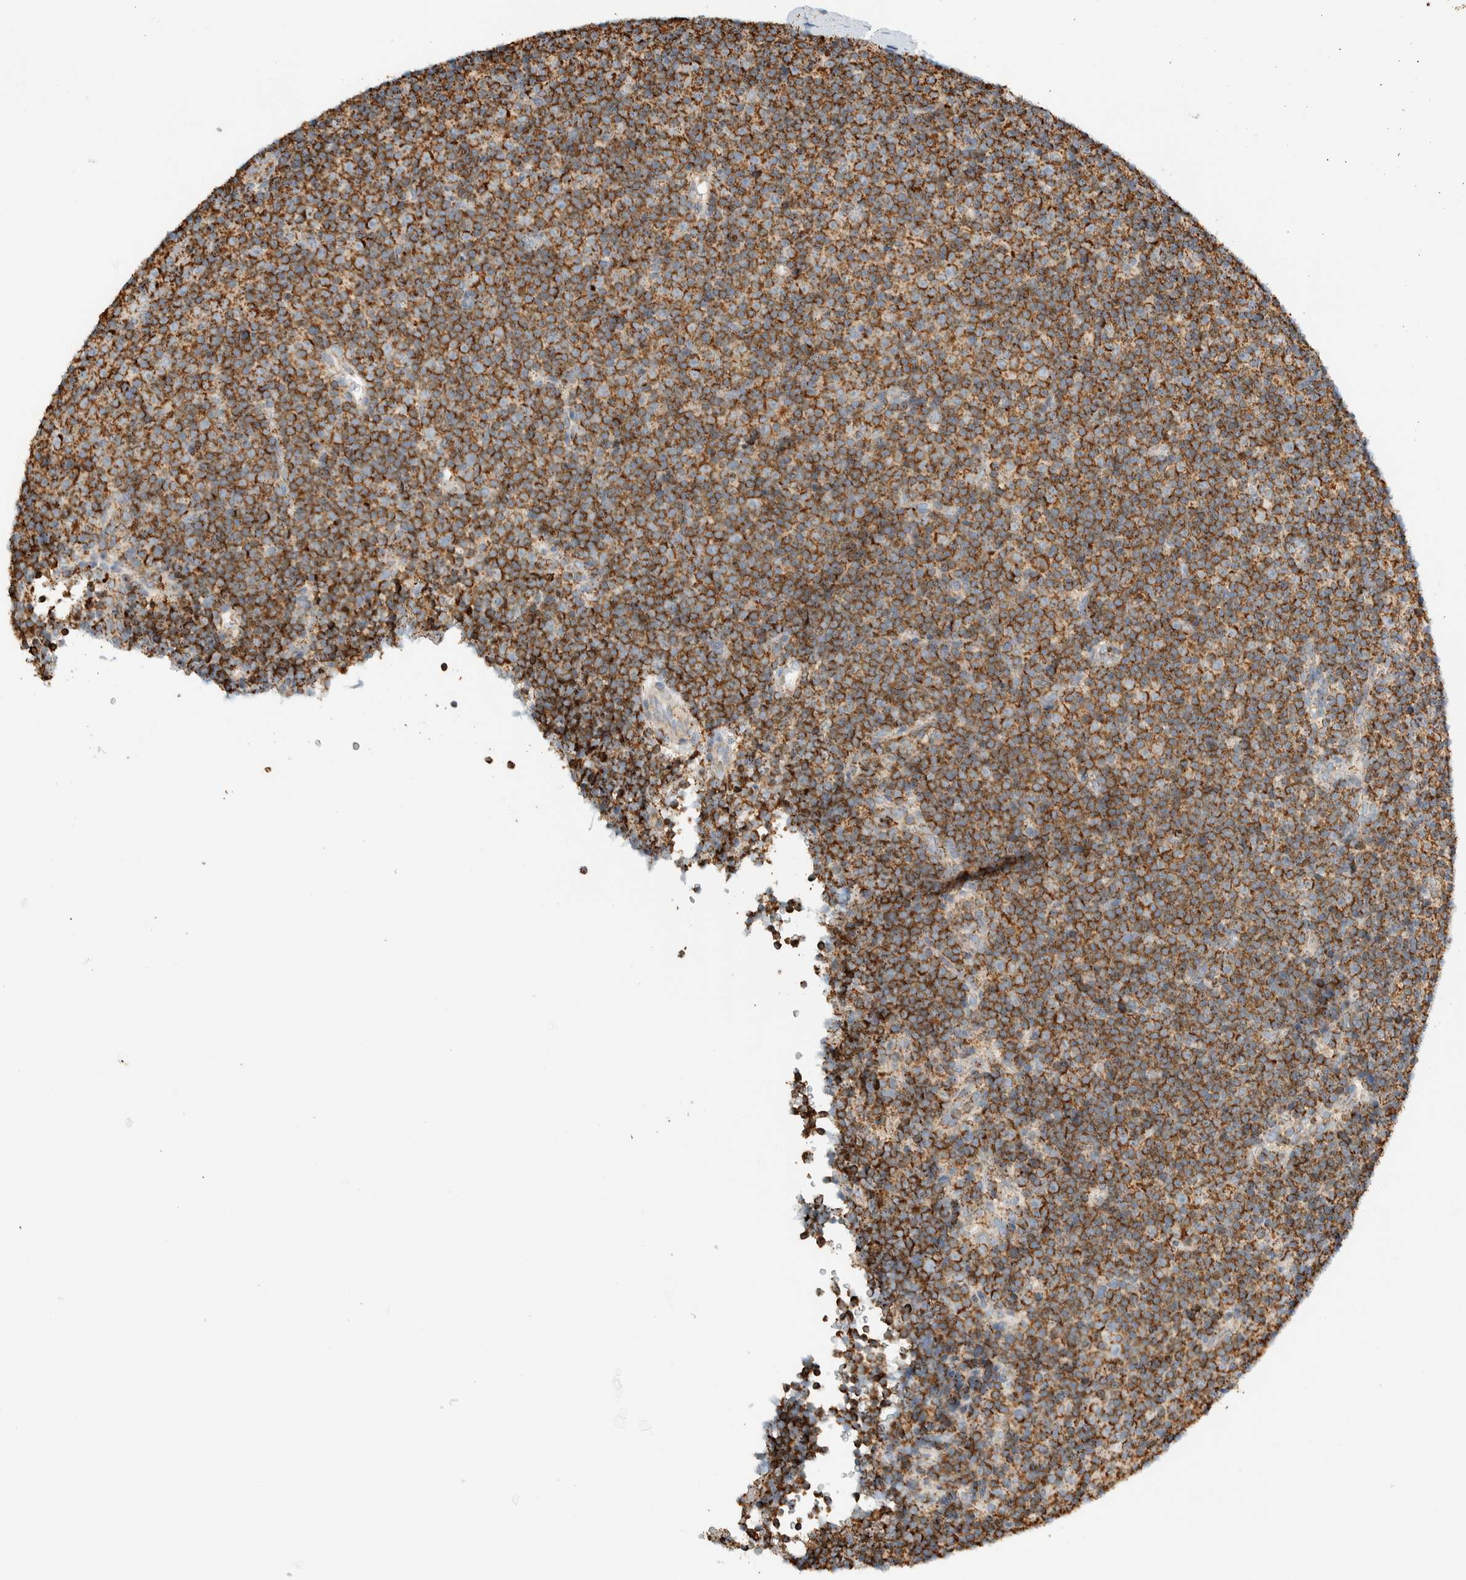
{"staining": {"intensity": "moderate", "quantity": ">75%", "location": "cytoplasmic/membranous"}, "tissue": "lymphoma", "cell_type": "Tumor cells", "image_type": "cancer", "snomed": [{"axis": "morphology", "description": "Malignant lymphoma, non-Hodgkin's type, Low grade"}, {"axis": "topography", "description": "Lymph node"}], "caption": "An immunohistochemistry (IHC) micrograph of neoplastic tissue is shown. Protein staining in brown highlights moderate cytoplasmic/membranous positivity in lymphoma within tumor cells. Immunohistochemistry (ihc) stains the protein in brown and the nuclei are stained blue.", "gene": "ZNF454", "patient": {"sex": "female", "age": 67}}